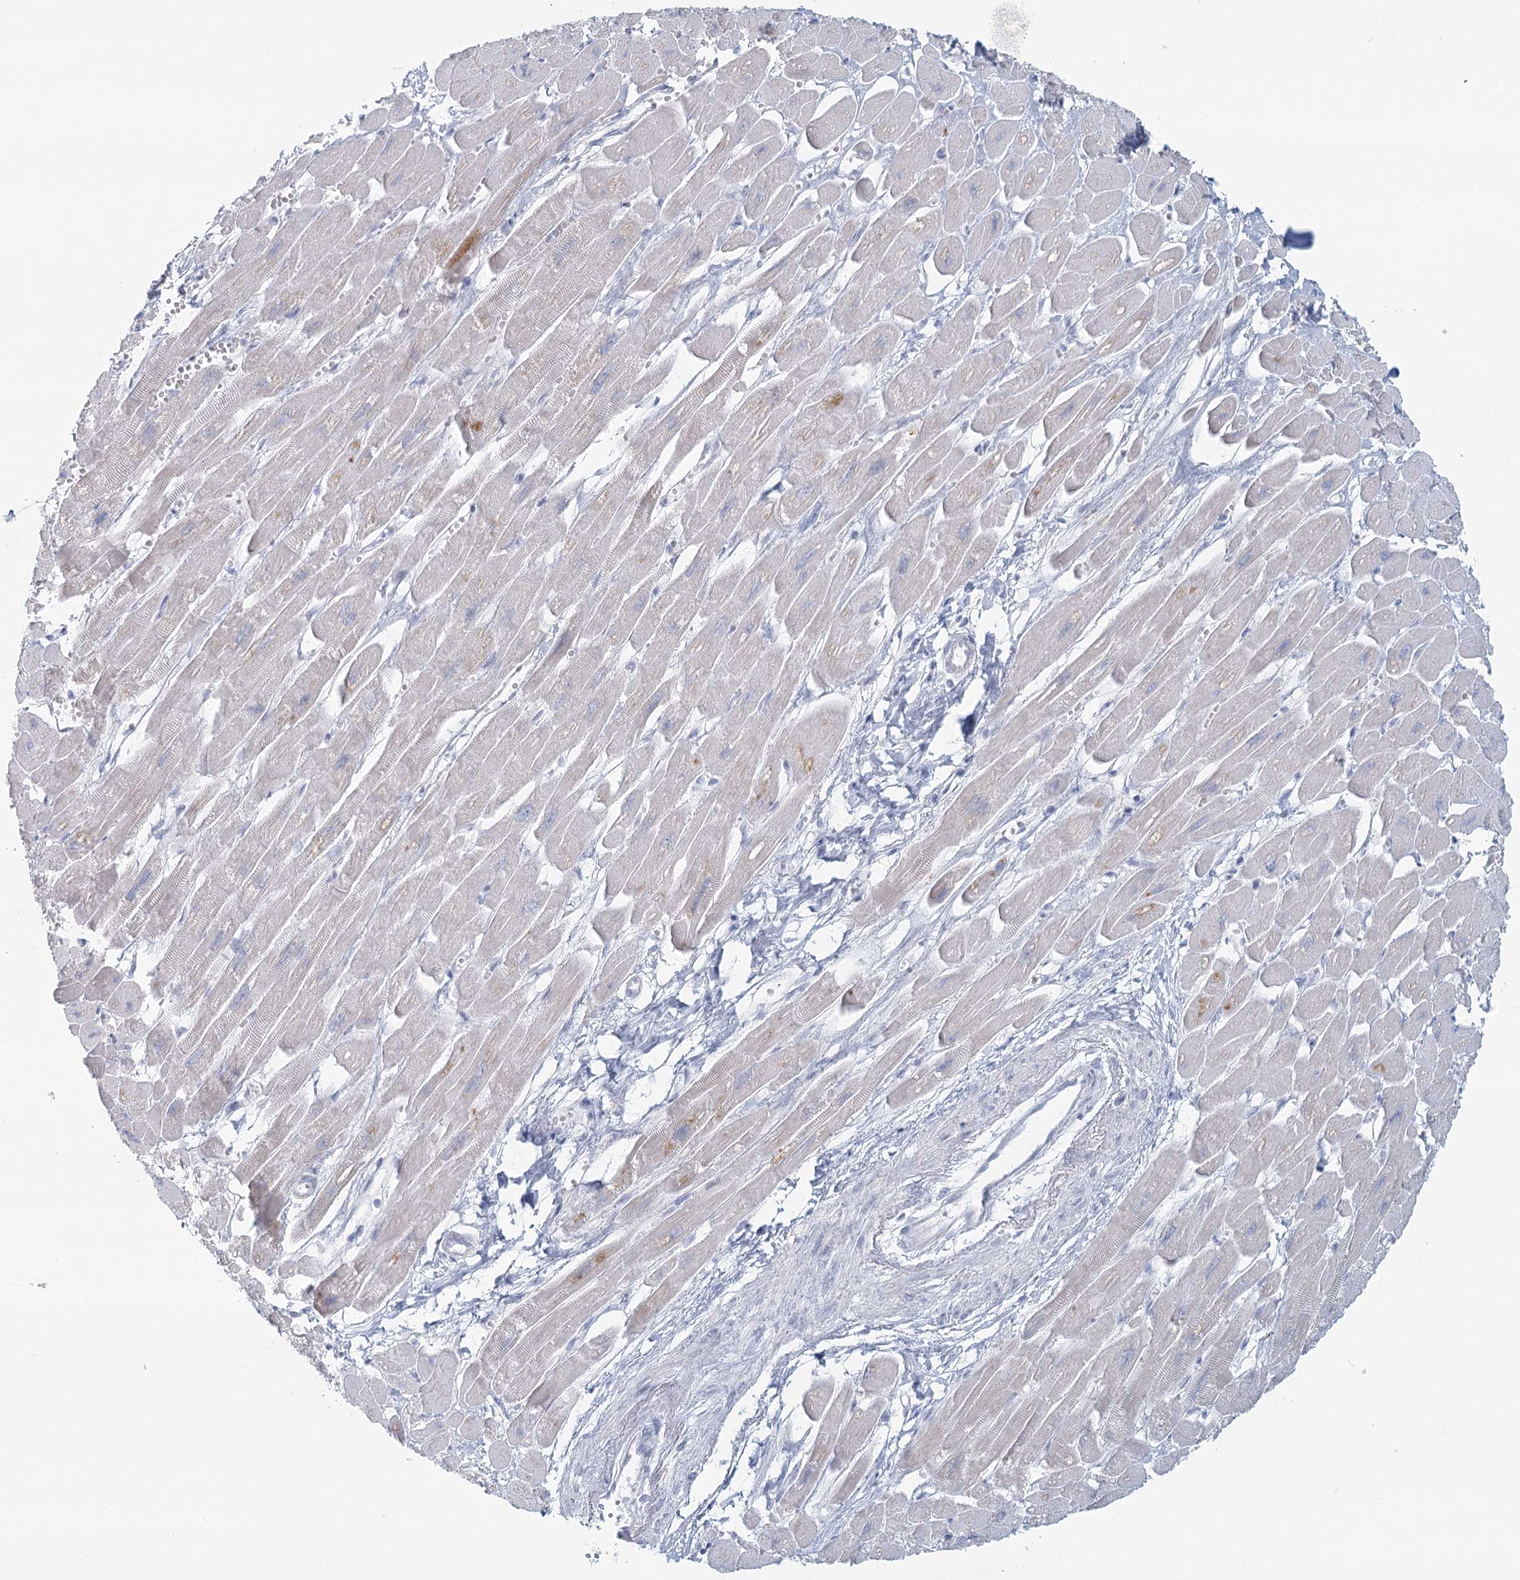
{"staining": {"intensity": "moderate", "quantity": "<25%", "location": "cytoplasmic/membranous"}, "tissue": "heart muscle", "cell_type": "Cardiomyocytes", "image_type": "normal", "snomed": [{"axis": "morphology", "description": "Normal tissue, NOS"}, {"axis": "topography", "description": "Heart"}], "caption": "This image shows IHC staining of unremarkable heart muscle, with low moderate cytoplasmic/membranous expression in about <25% of cardiomyocytes.", "gene": "BPHL", "patient": {"sex": "female", "age": 54}}